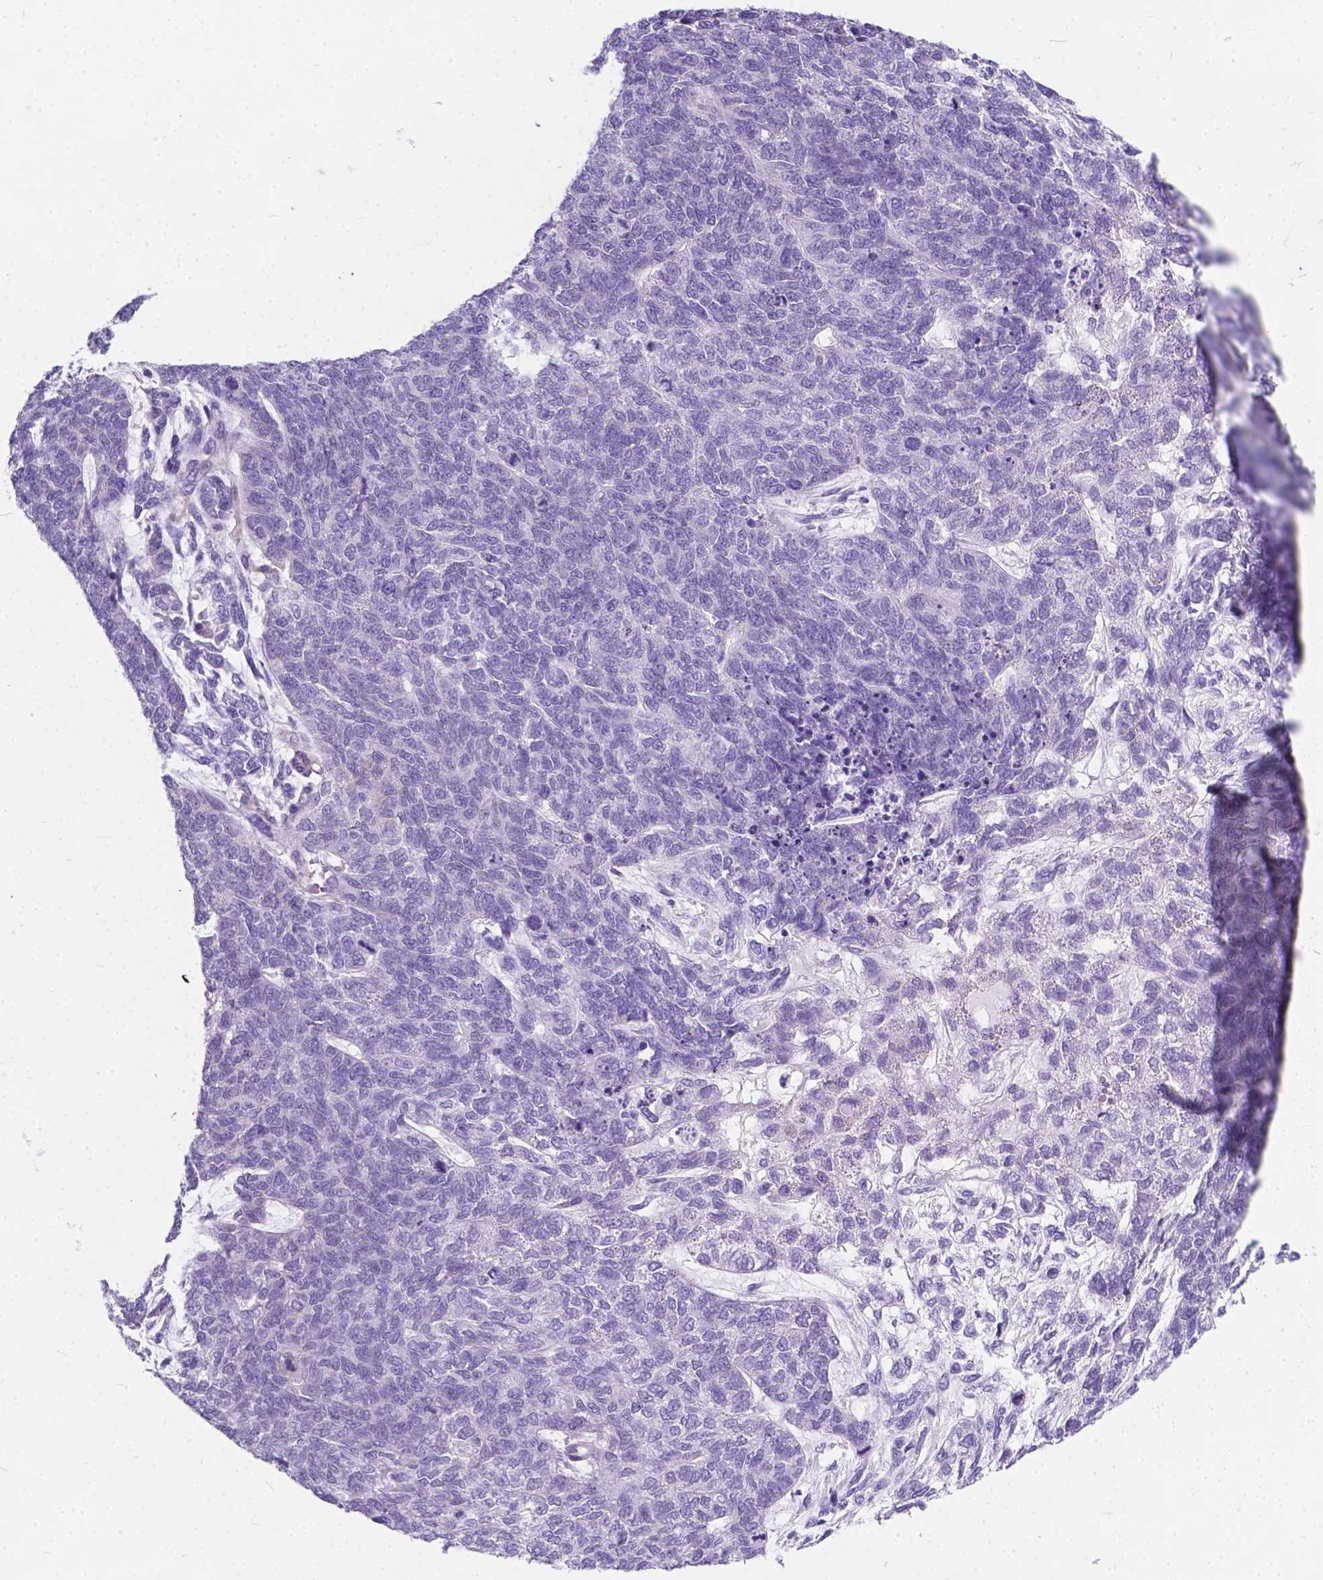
{"staining": {"intensity": "negative", "quantity": "none", "location": "none"}, "tissue": "cervical cancer", "cell_type": "Tumor cells", "image_type": "cancer", "snomed": [{"axis": "morphology", "description": "Squamous cell carcinoma, NOS"}, {"axis": "topography", "description": "Cervix"}], "caption": "Immunohistochemistry of human cervical squamous cell carcinoma reveals no expression in tumor cells.", "gene": "KIAA0040", "patient": {"sex": "female", "age": 63}}